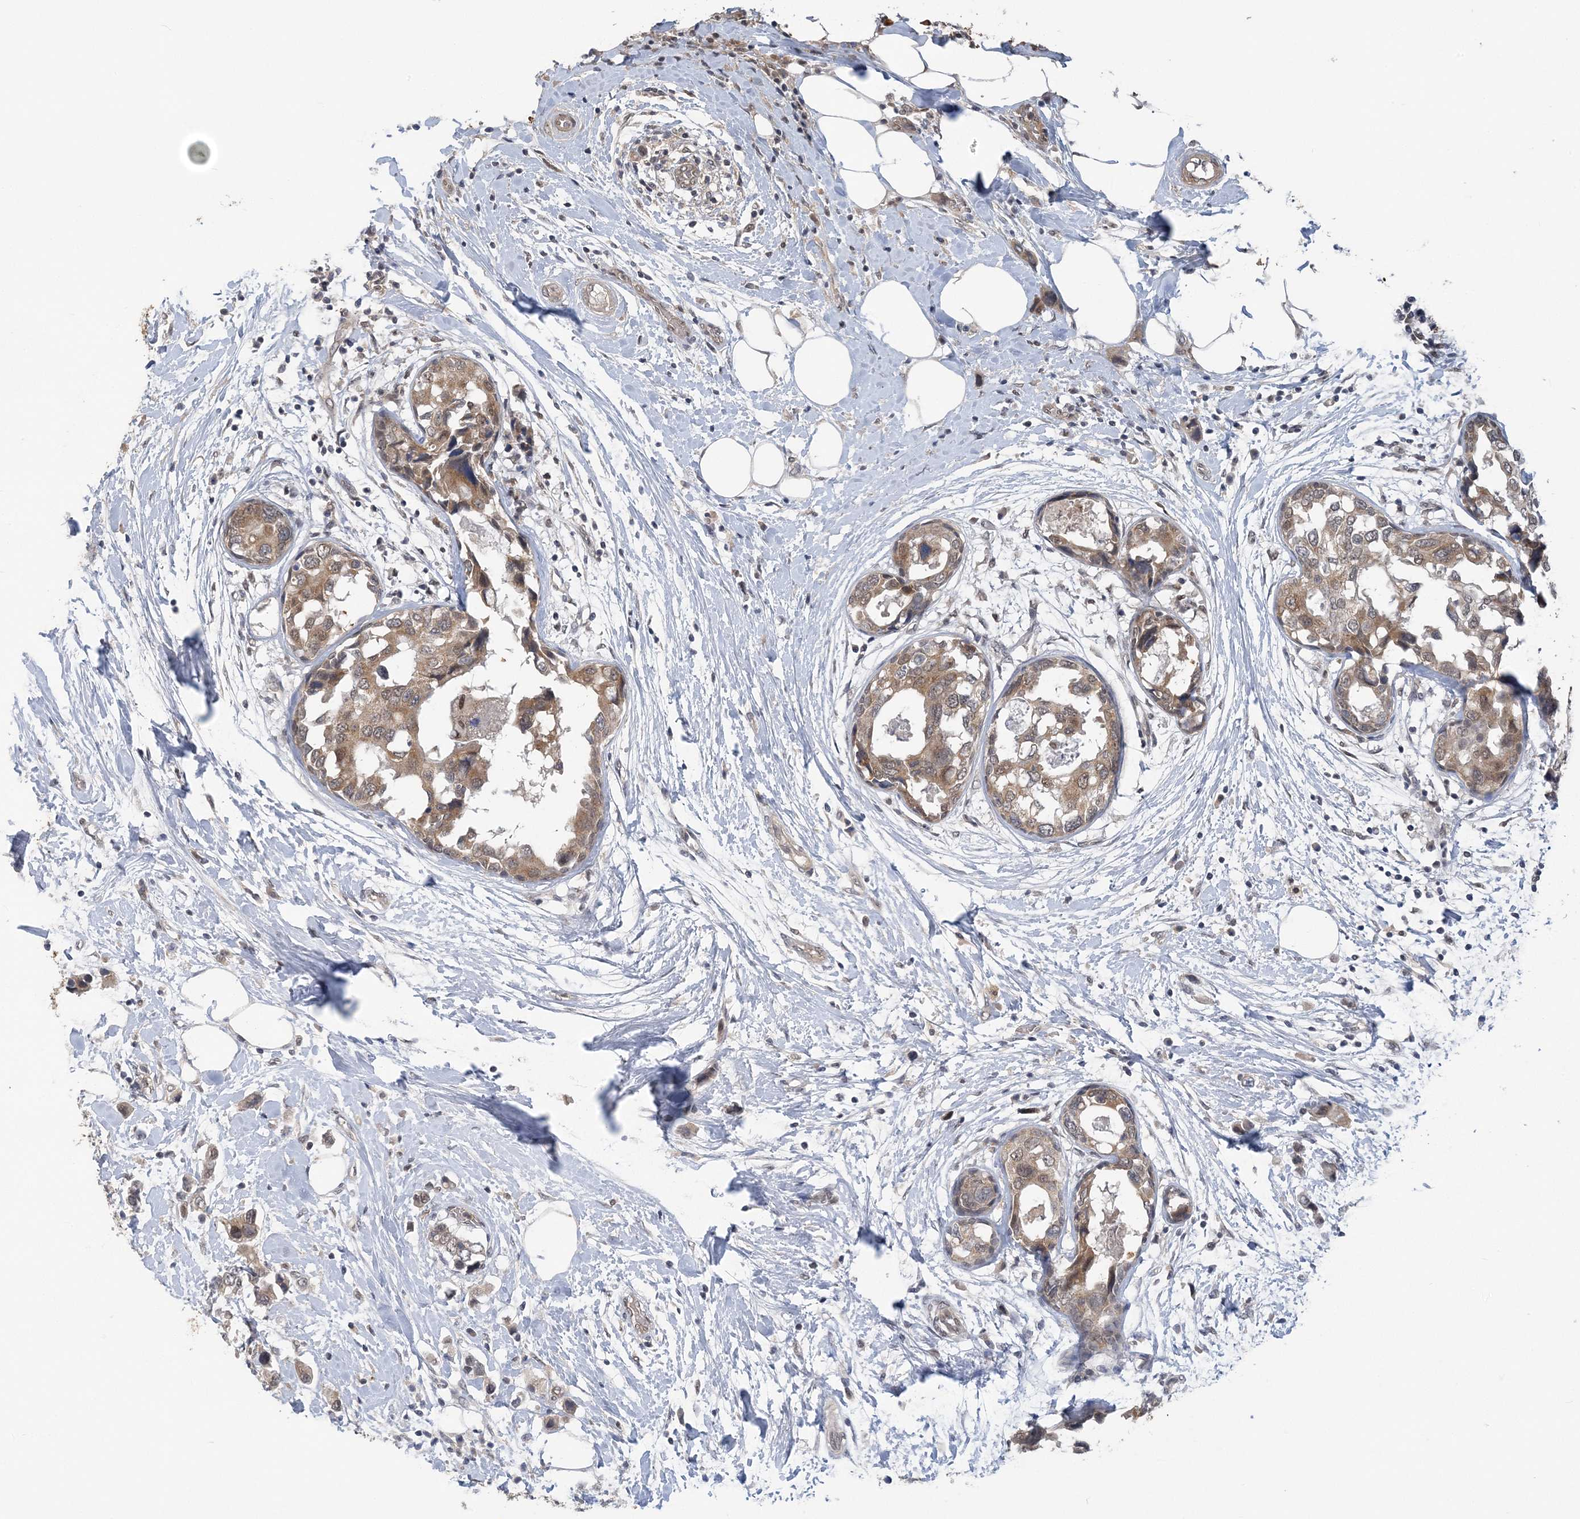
{"staining": {"intensity": "moderate", "quantity": ">75%", "location": "cytoplasmic/membranous"}, "tissue": "breast cancer", "cell_type": "Tumor cells", "image_type": "cancer", "snomed": [{"axis": "morphology", "description": "Normal tissue, NOS"}, {"axis": "morphology", "description": "Duct carcinoma"}, {"axis": "topography", "description": "Breast"}], "caption": "Immunohistochemistry (IHC) (DAB) staining of human breast cancer (invasive ductal carcinoma) shows moderate cytoplasmic/membranous protein expression in about >75% of tumor cells. (brown staining indicates protein expression, while blue staining denotes nuclei).", "gene": "ZBTB7A", "patient": {"sex": "female", "age": 50}}